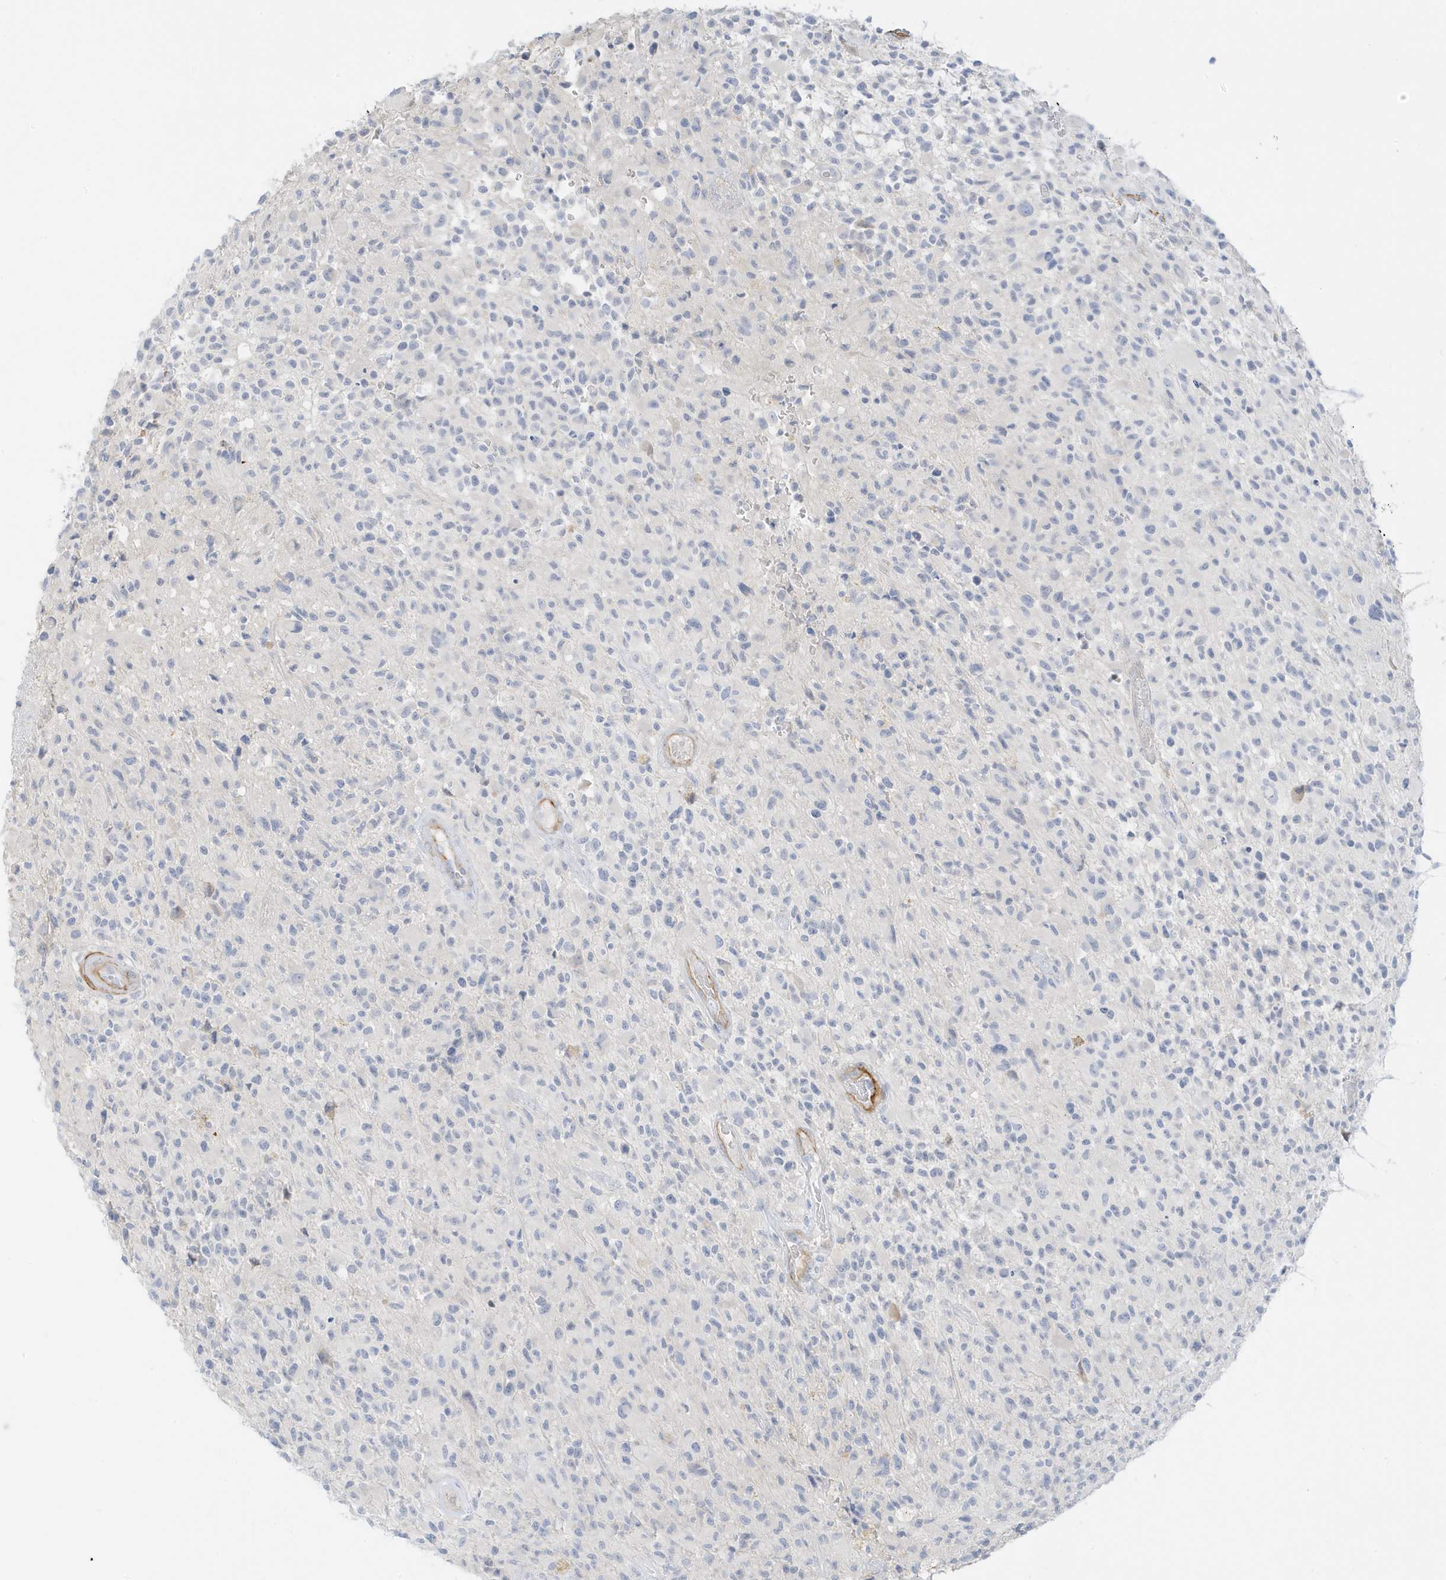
{"staining": {"intensity": "negative", "quantity": "none", "location": "none"}, "tissue": "glioma", "cell_type": "Tumor cells", "image_type": "cancer", "snomed": [{"axis": "morphology", "description": "Glioma, malignant, High grade"}, {"axis": "morphology", "description": "Glioblastoma, NOS"}, {"axis": "topography", "description": "Brain"}], "caption": "Glioblastoma was stained to show a protein in brown. There is no significant staining in tumor cells. (DAB immunohistochemistry visualized using brightfield microscopy, high magnification).", "gene": "SLC22A13", "patient": {"sex": "male", "age": 60}}